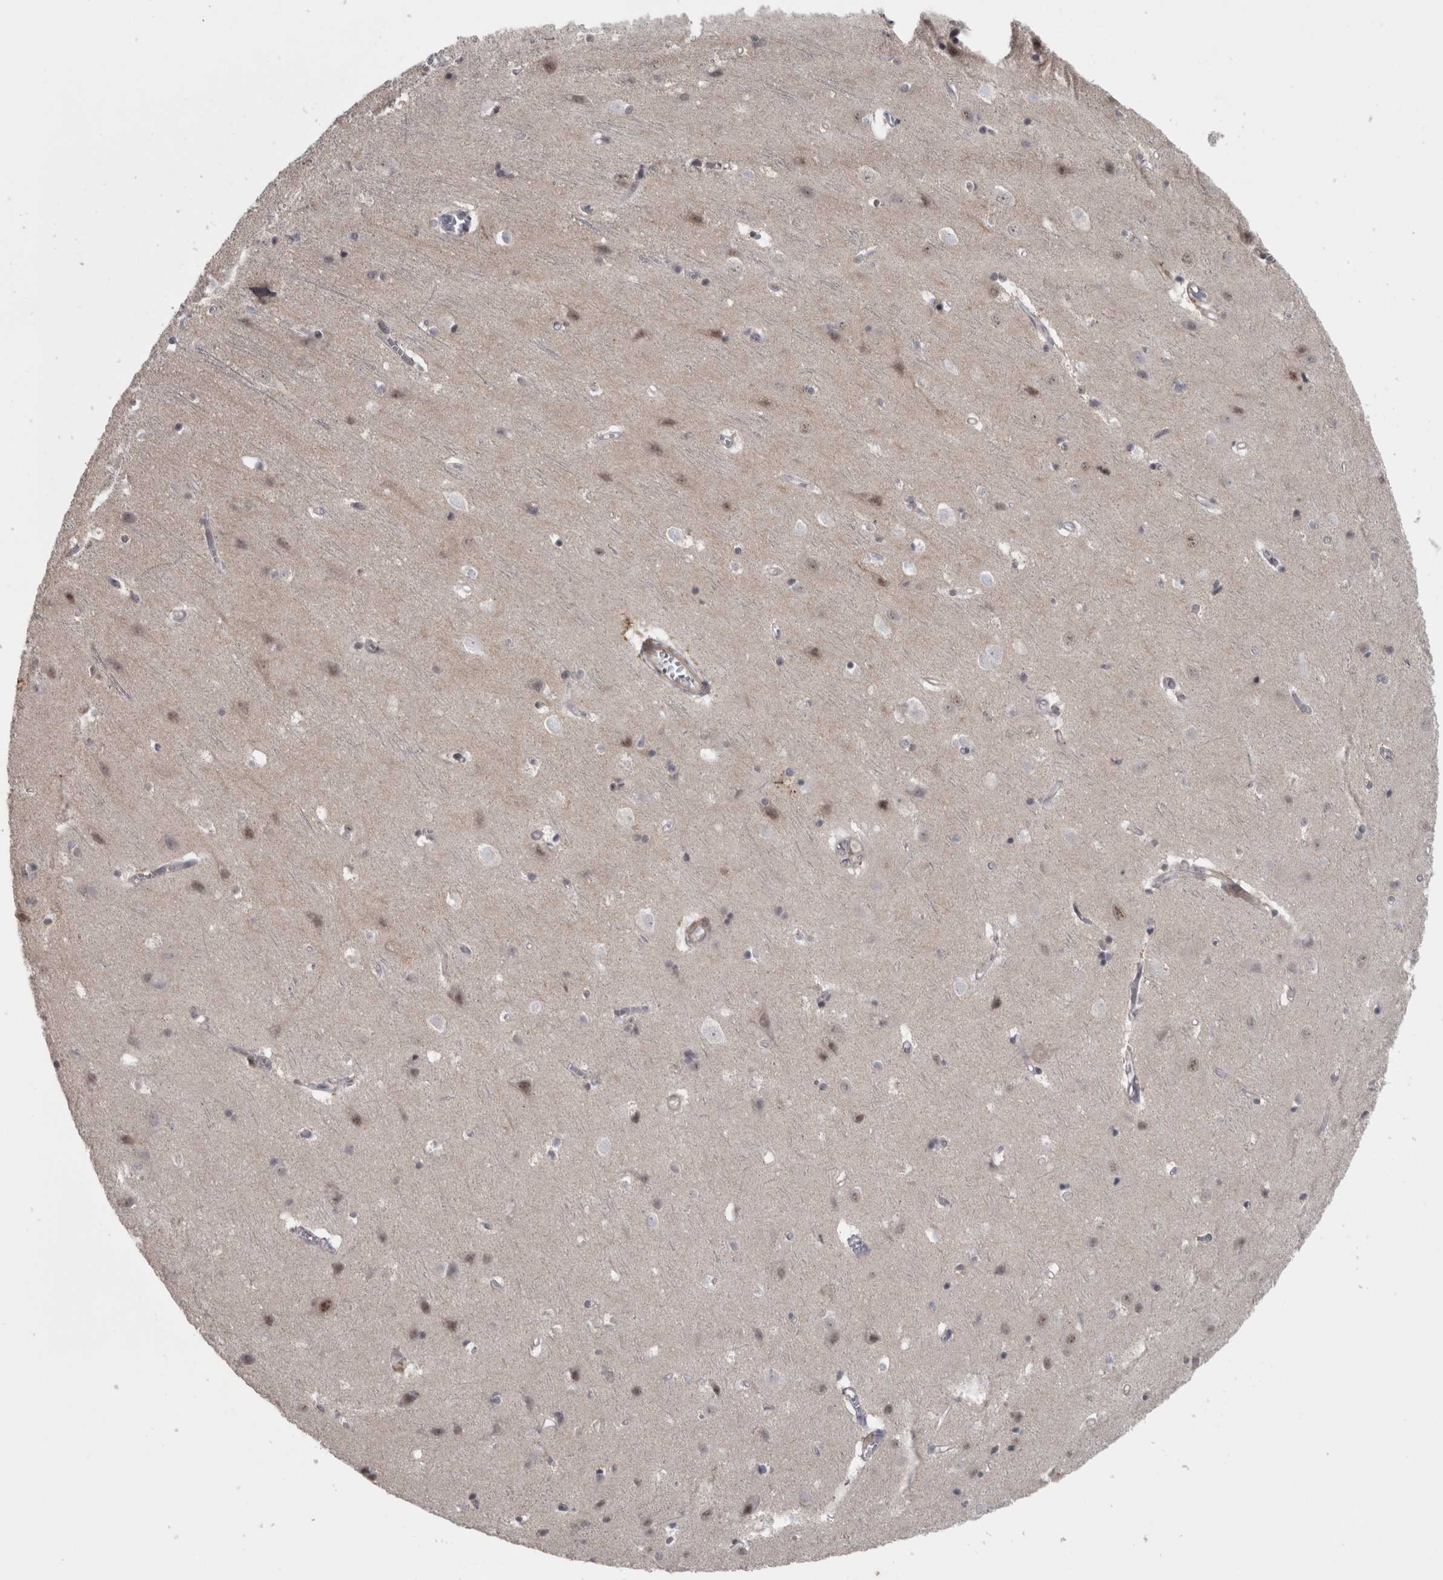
{"staining": {"intensity": "weak", "quantity": "25%-75%", "location": "cytoplasmic/membranous"}, "tissue": "cerebral cortex", "cell_type": "Endothelial cells", "image_type": "normal", "snomed": [{"axis": "morphology", "description": "Normal tissue, NOS"}, {"axis": "topography", "description": "Cerebral cortex"}], "caption": "Cerebral cortex stained with DAB immunohistochemistry (IHC) demonstrates low levels of weak cytoplasmic/membranous positivity in approximately 25%-75% of endothelial cells. (DAB = brown stain, brightfield microscopy at high magnification).", "gene": "PPP1R12B", "patient": {"sex": "male", "age": 54}}